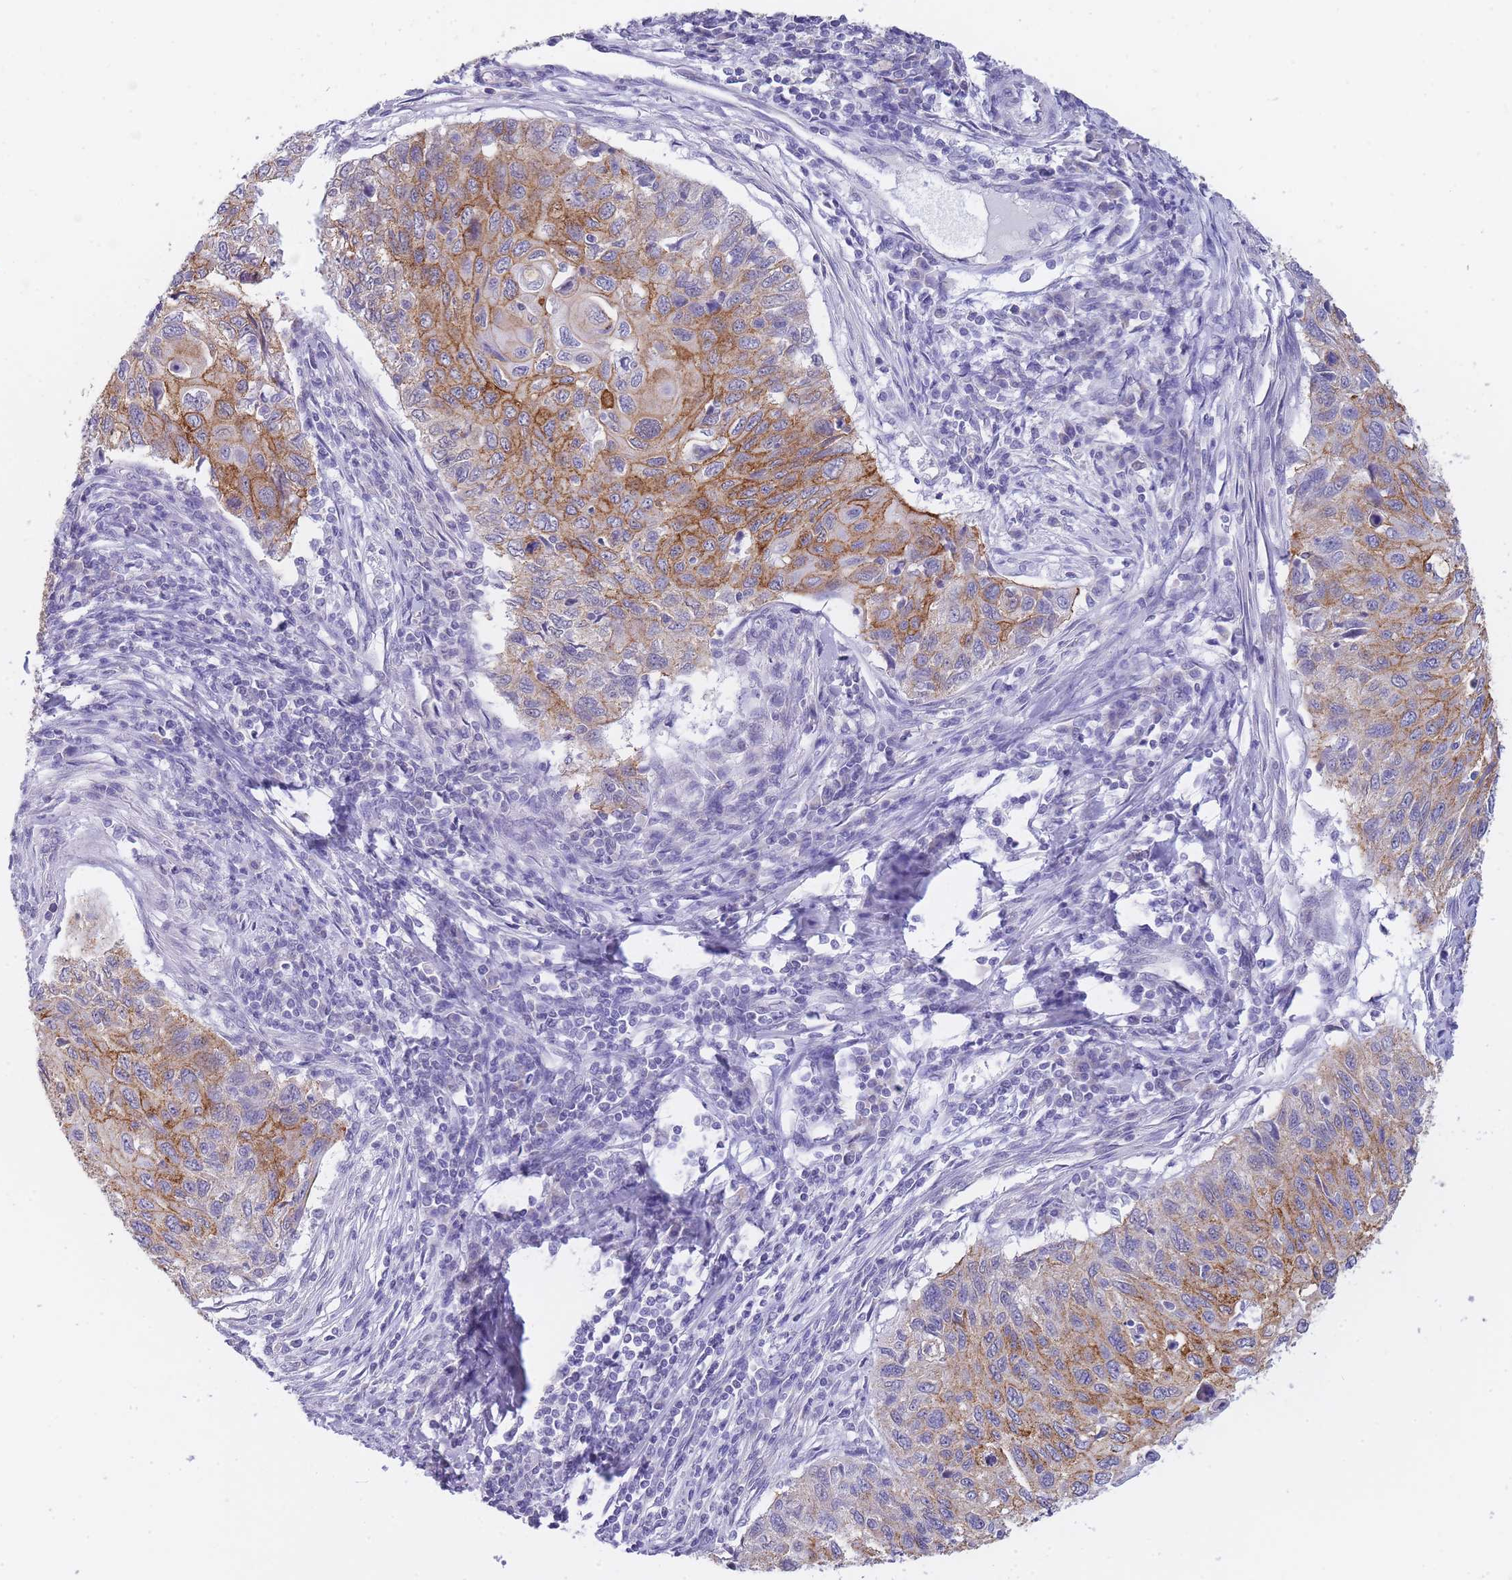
{"staining": {"intensity": "strong", "quantity": ">75%", "location": "cytoplasmic/membranous"}, "tissue": "cervical cancer", "cell_type": "Tumor cells", "image_type": "cancer", "snomed": [{"axis": "morphology", "description": "Squamous cell carcinoma, NOS"}, {"axis": "topography", "description": "Cervix"}], "caption": "Tumor cells exhibit high levels of strong cytoplasmic/membranous expression in approximately >75% of cells in cervical cancer.", "gene": "FRAT2", "patient": {"sex": "female", "age": 70}}